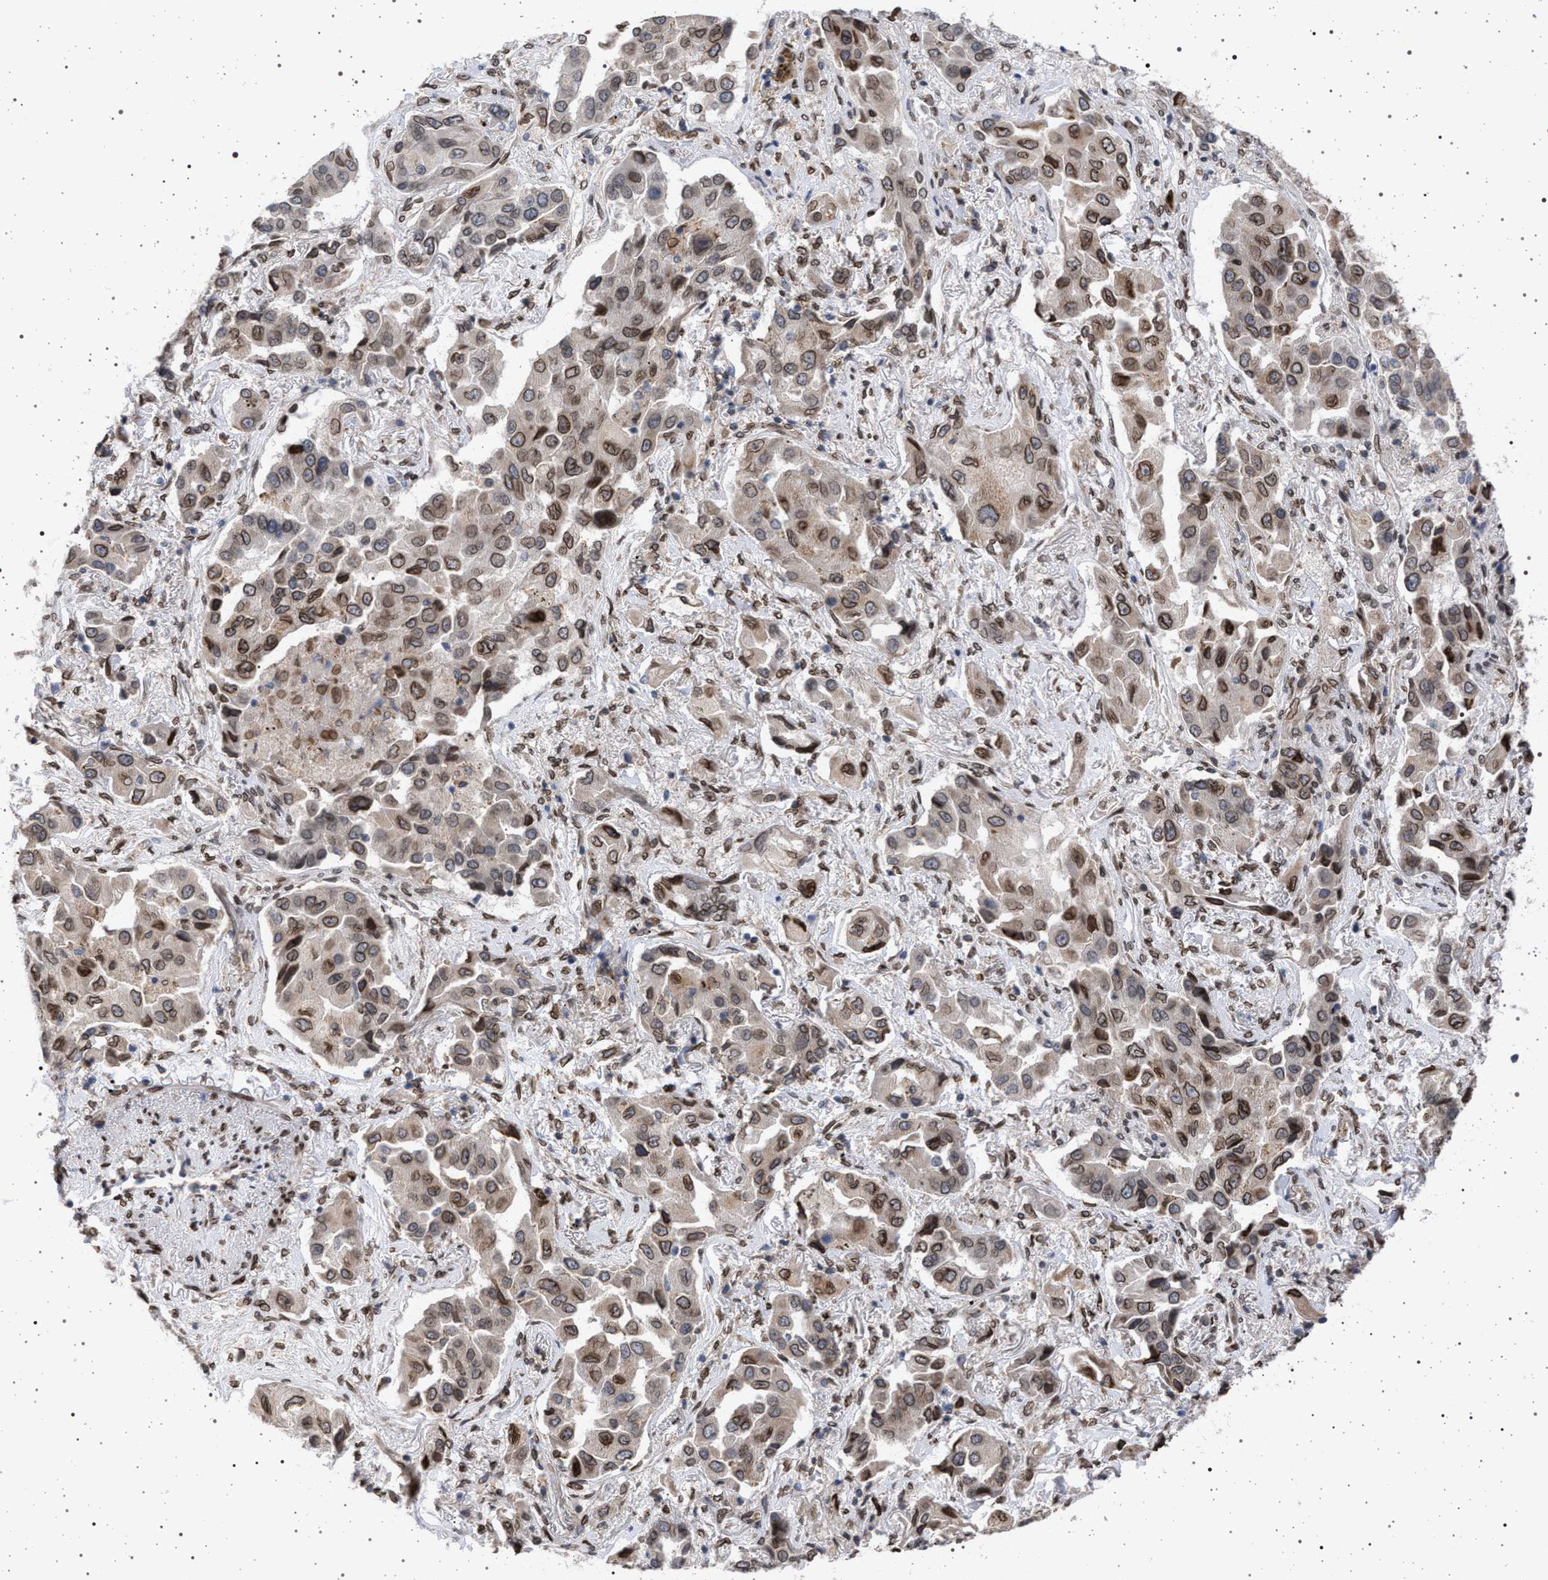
{"staining": {"intensity": "moderate", "quantity": ">75%", "location": "cytoplasmic/membranous,nuclear"}, "tissue": "lung cancer", "cell_type": "Tumor cells", "image_type": "cancer", "snomed": [{"axis": "morphology", "description": "Adenocarcinoma, NOS"}, {"axis": "topography", "description": "Lung"}], "caption": "Immunohistochemistry (IHC) photomicrograph of neoplastic tissue: human adenocarcinoma (lung) stained using immunohistochemistry displays medium levels of moderate protein expression localized specifically in the cytoplasmic/membranous and nuclear of tumor cells, appearing as a cytoplasmic/membranous and nuclear brown color.", "gene": "ING2", "patient": {"sex": "female", "age": 65}}